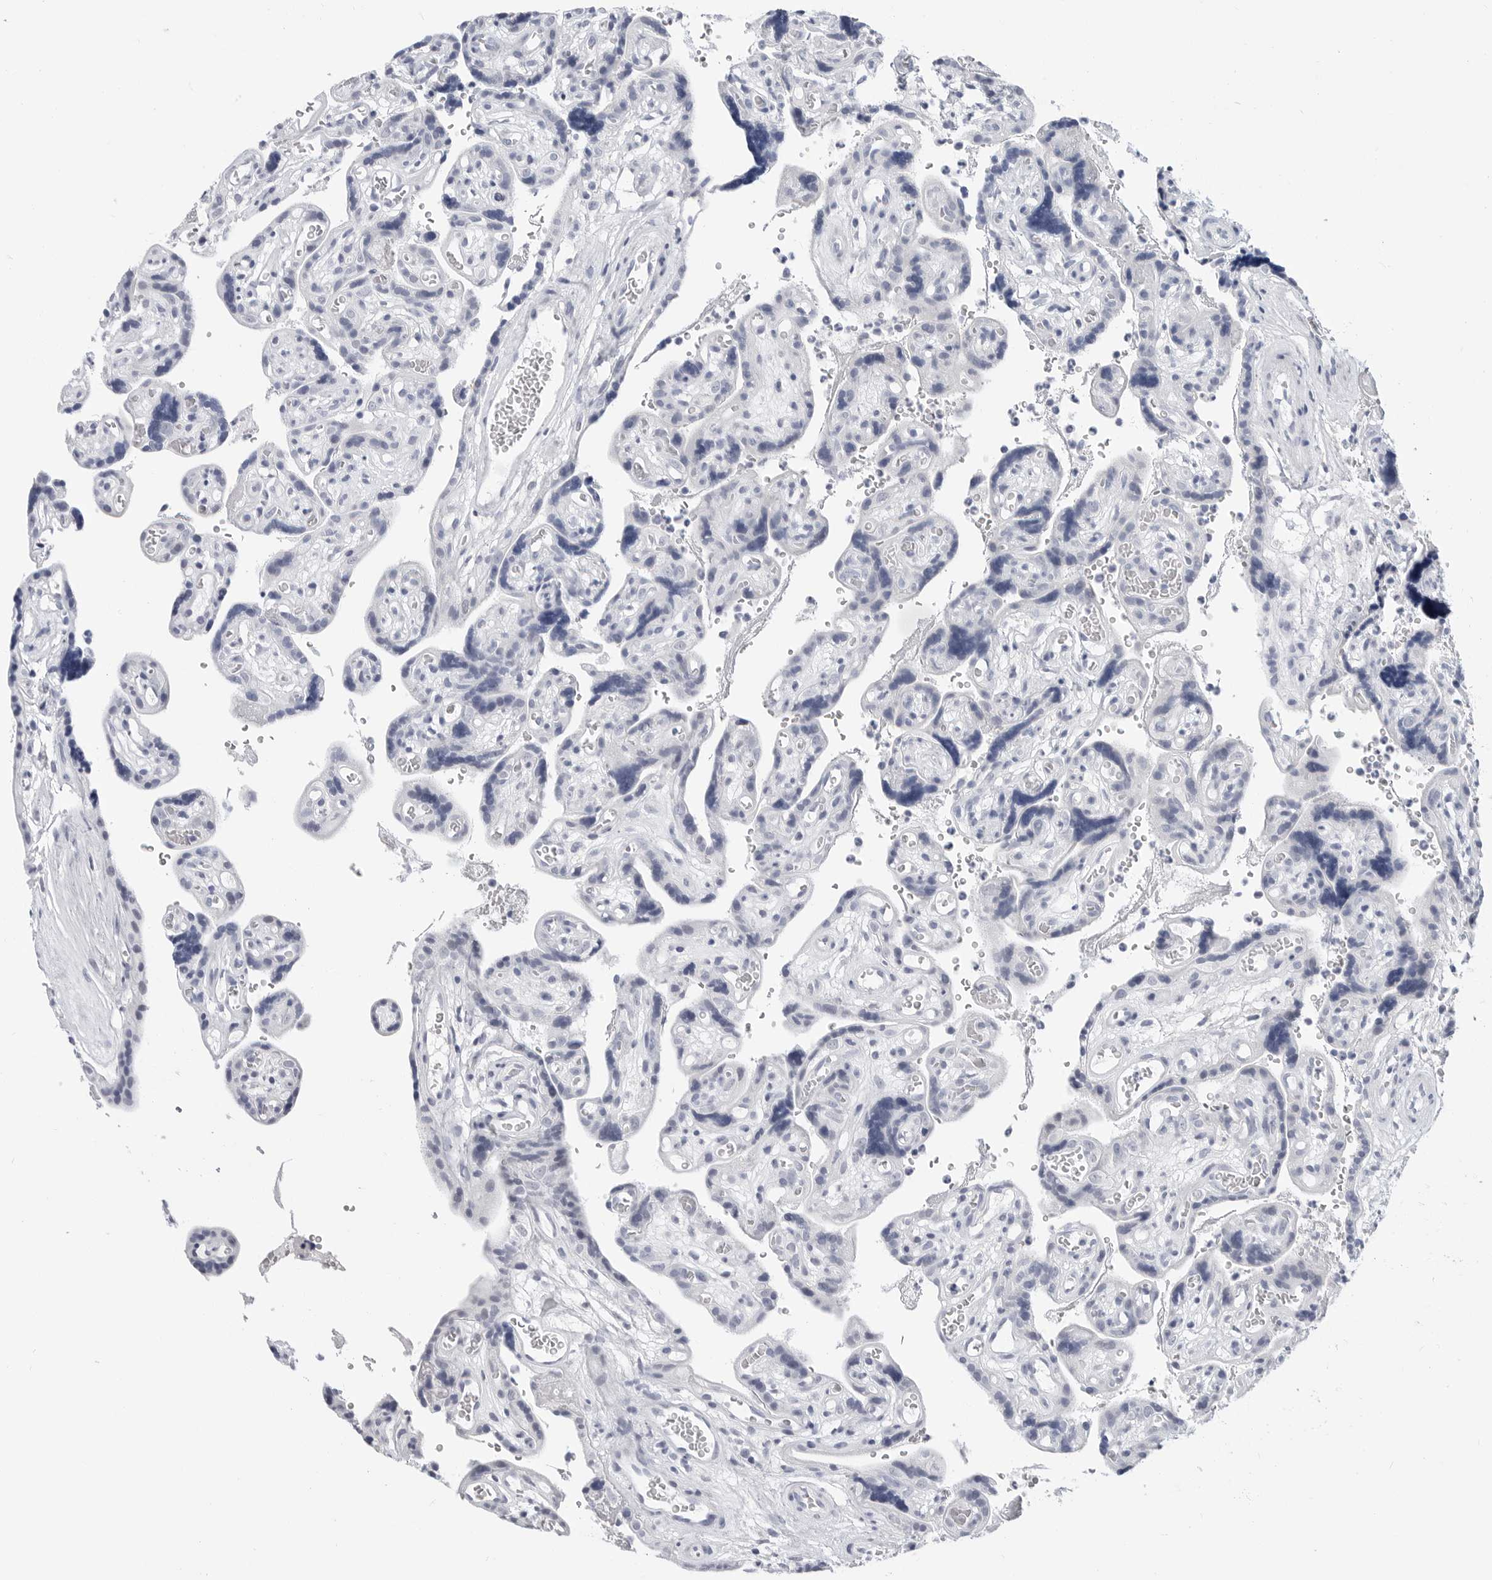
{"staining": {"intensity": "negative", "quantity": "none", "location": "none"}, "tissue": "placenta", "cell_type": "Decidual cells", "image_type": "normal", "snomed": [{"axis": "morphology", "description": "Normal tissue, NOS"}, {"axis": "topography", "description": "Placenta"}], "caption": "Benign placenta was stained to show a protein in brown. There is no significant expression in decidual cells. (DAB (3,3'-diaminobenzidine) IHC, high magnification).", "gene": "PLN", "patient": {"sex": "female", "age": 30}}